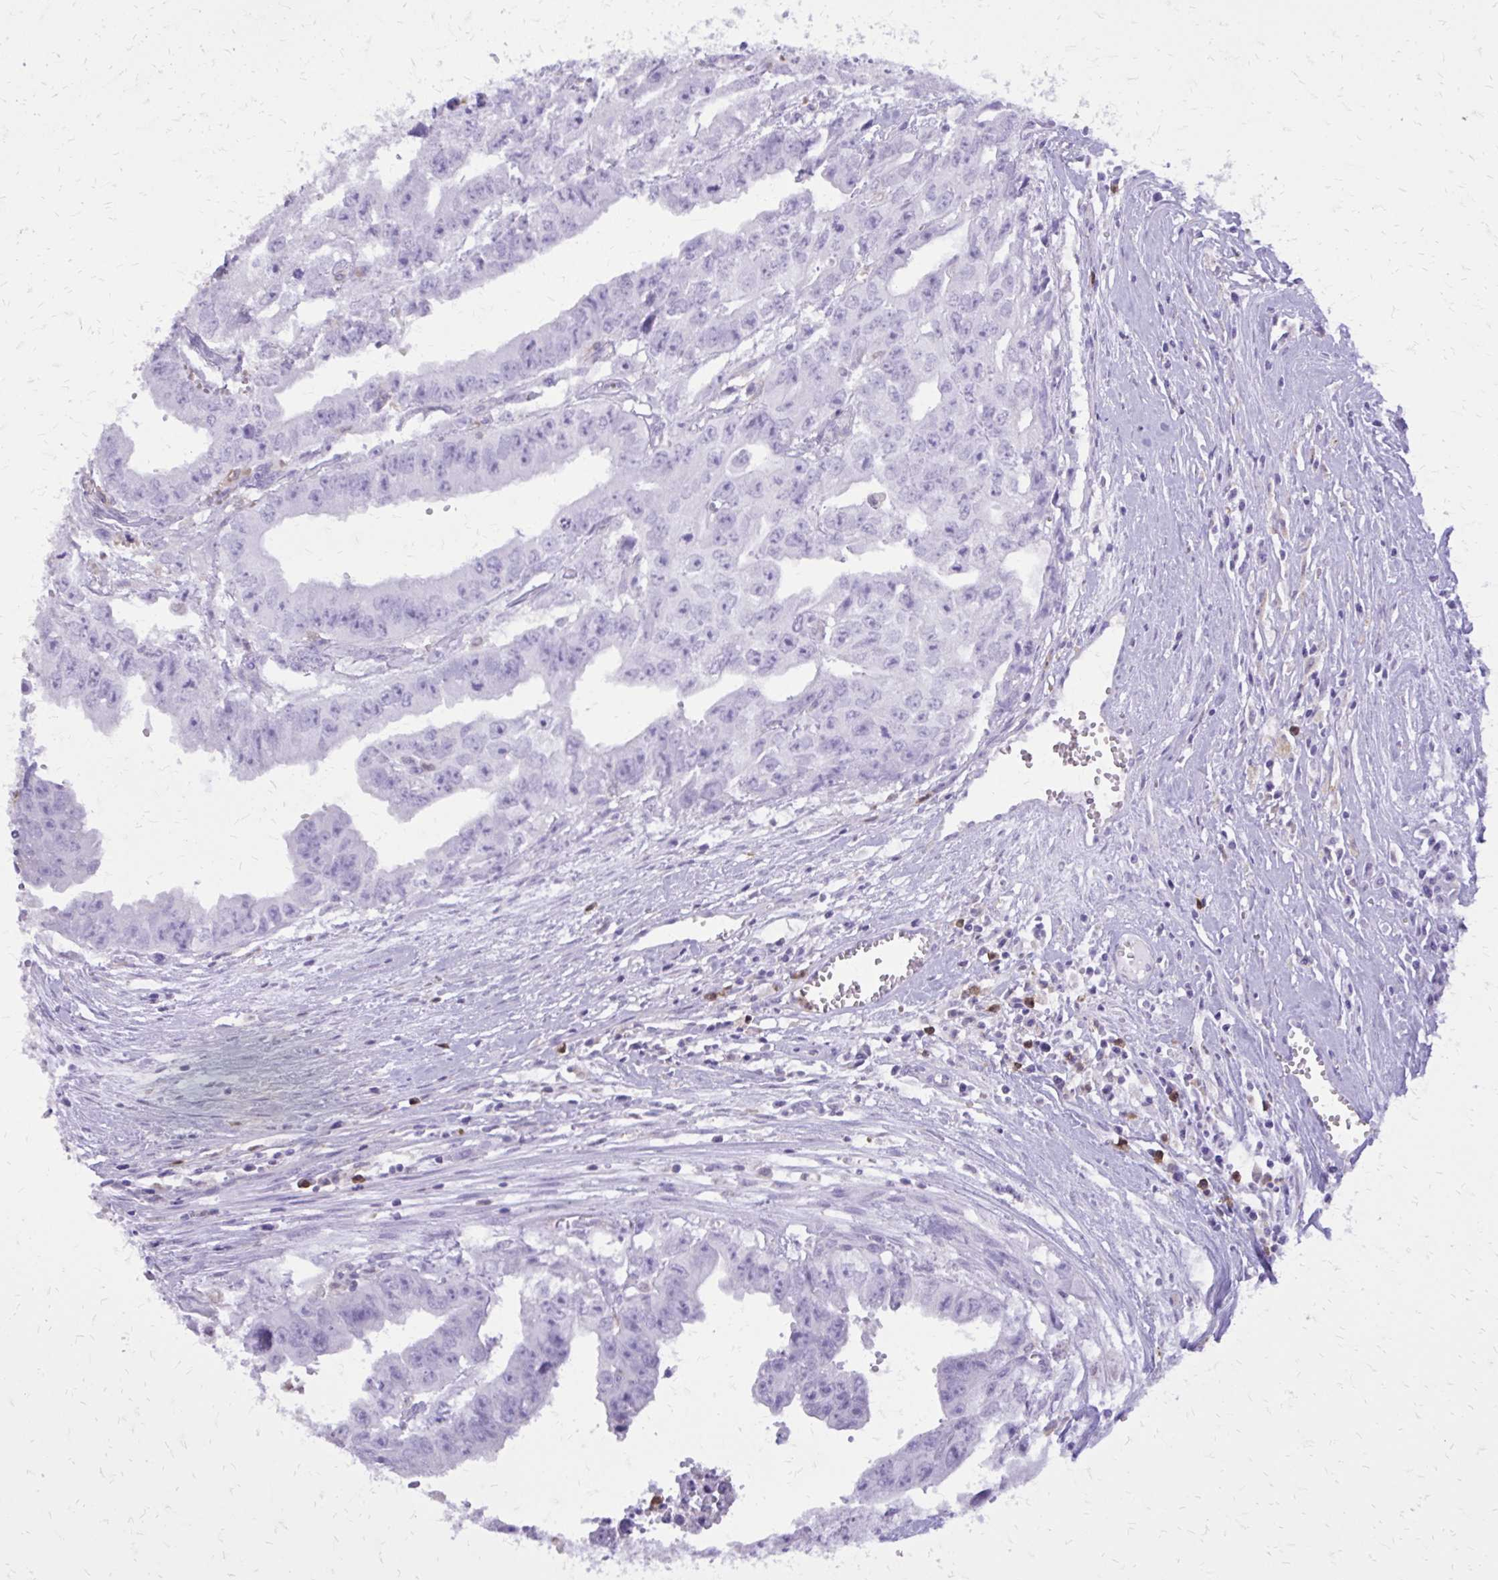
{"staining": {"intensity": "negative", "quantity": "none", "location": "none"}, "tissue": "testis cancer", "cell_type": "Tumor cells", "image_type": "cancer", "snomed": [{"axis": "morphology", "description": "Carcinoma, Embryonal, NOS"}, {"axis": "morphology", "description": "Teratoma, malignant, NOS"}, {"axis": "topography", "description": "Testis"}], "caption": "Immunohistochemical staining of human testis cancer reveals no significant staining in tumor cells.", "gene": "CAT", "patient": {"sex": "male", "age": 24}}